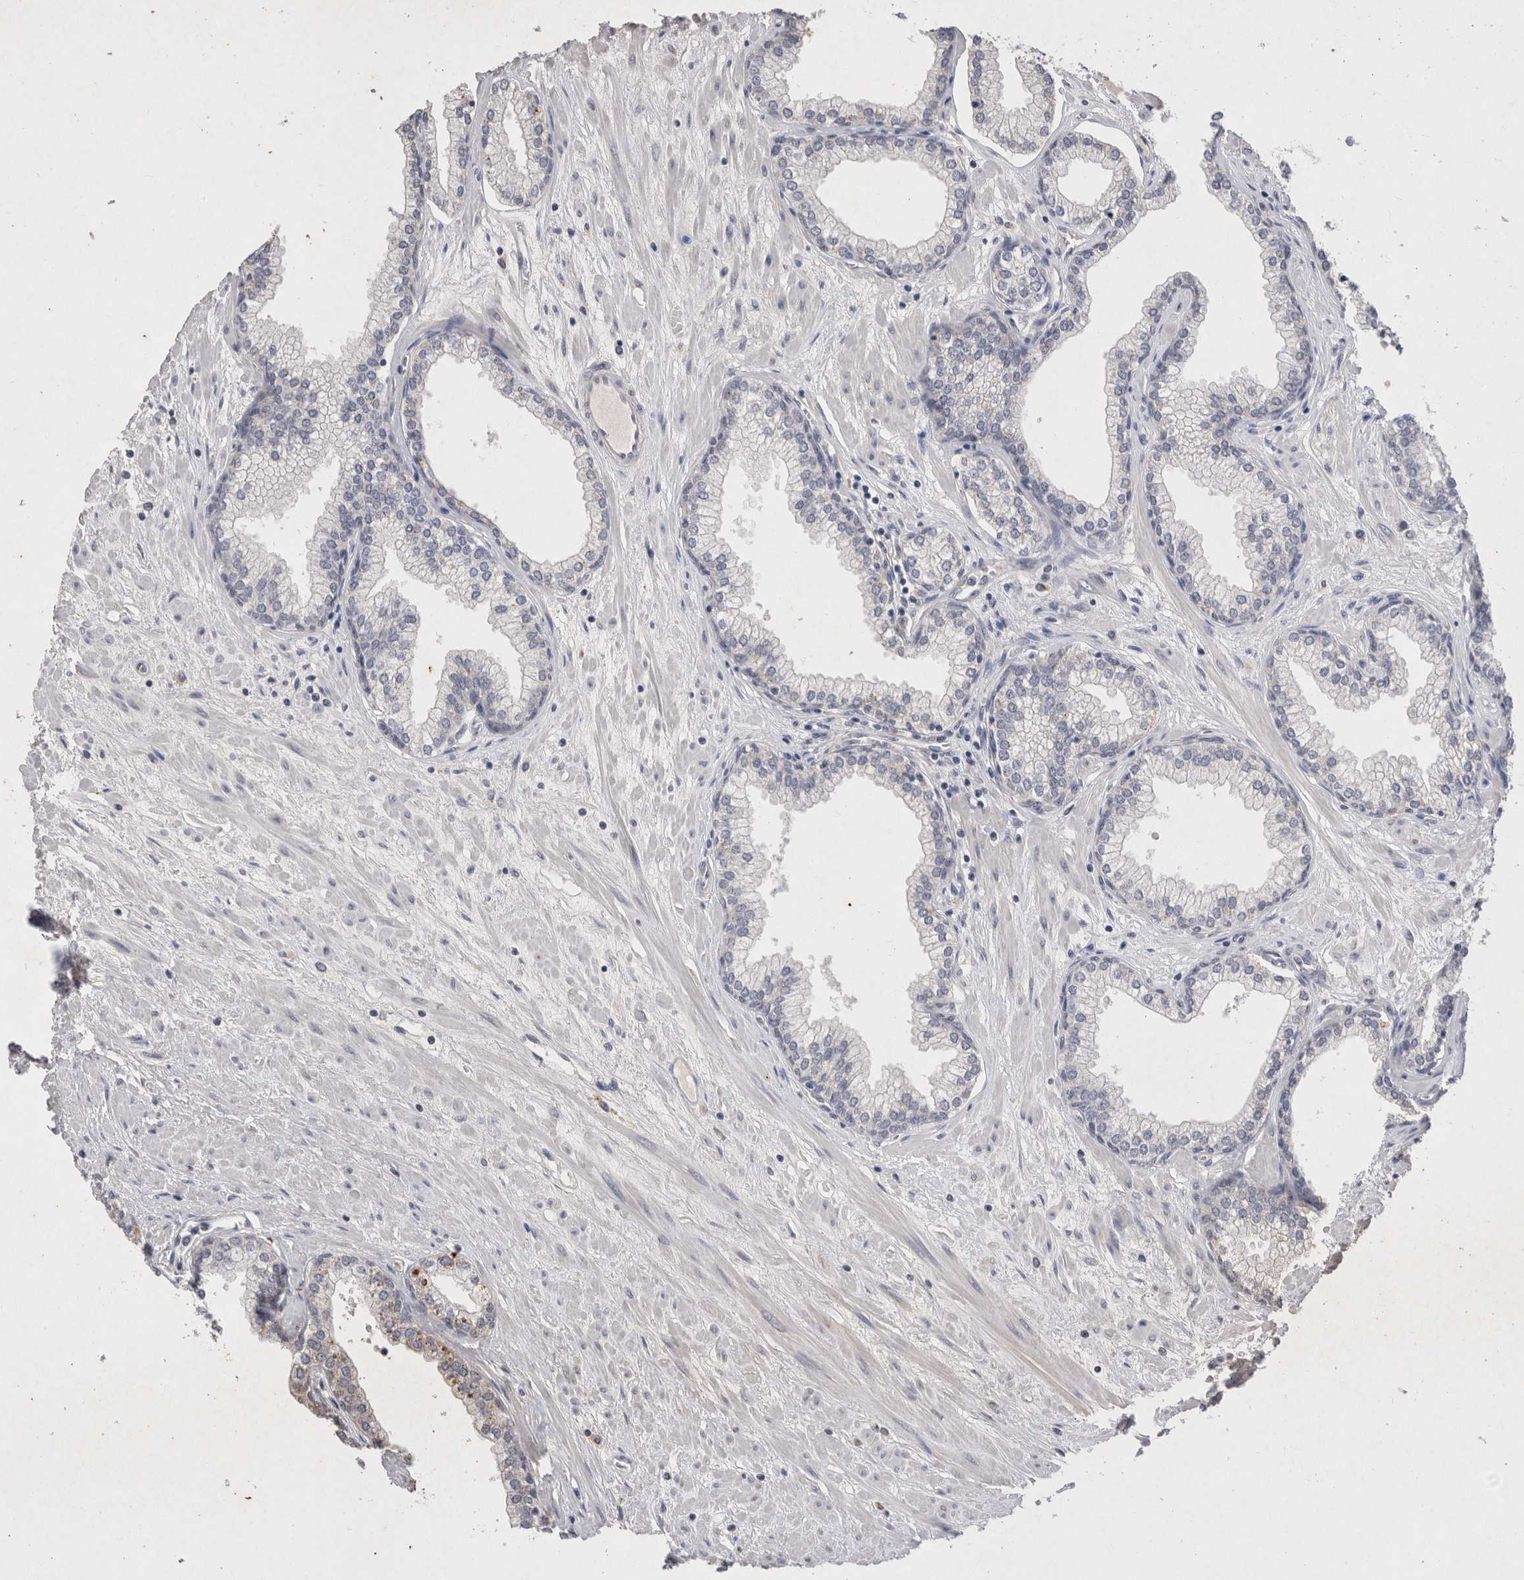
{"staining": {"intensity": "negative", "quantity": "none", "location": "none"}, "tissue": "prostate", "cell_type": "Glandular cells", "image_type": "normal", "snomed": [{"axis": "morphology", "description": "Normal tissue, NOS"}, {"axis": "morphology", "description": "Urothelial carcinoma, Low grade"}, {"axis": "topography", "description": "Urinary bladder"}, {"axis": "topography", "description": "Prostate"}], "caption": "The micrograph exhibits no staining of glandular cells in unremarkable prostate.", "gene": "RASSF3", "patient": {"sex": "male", "age": 60}}